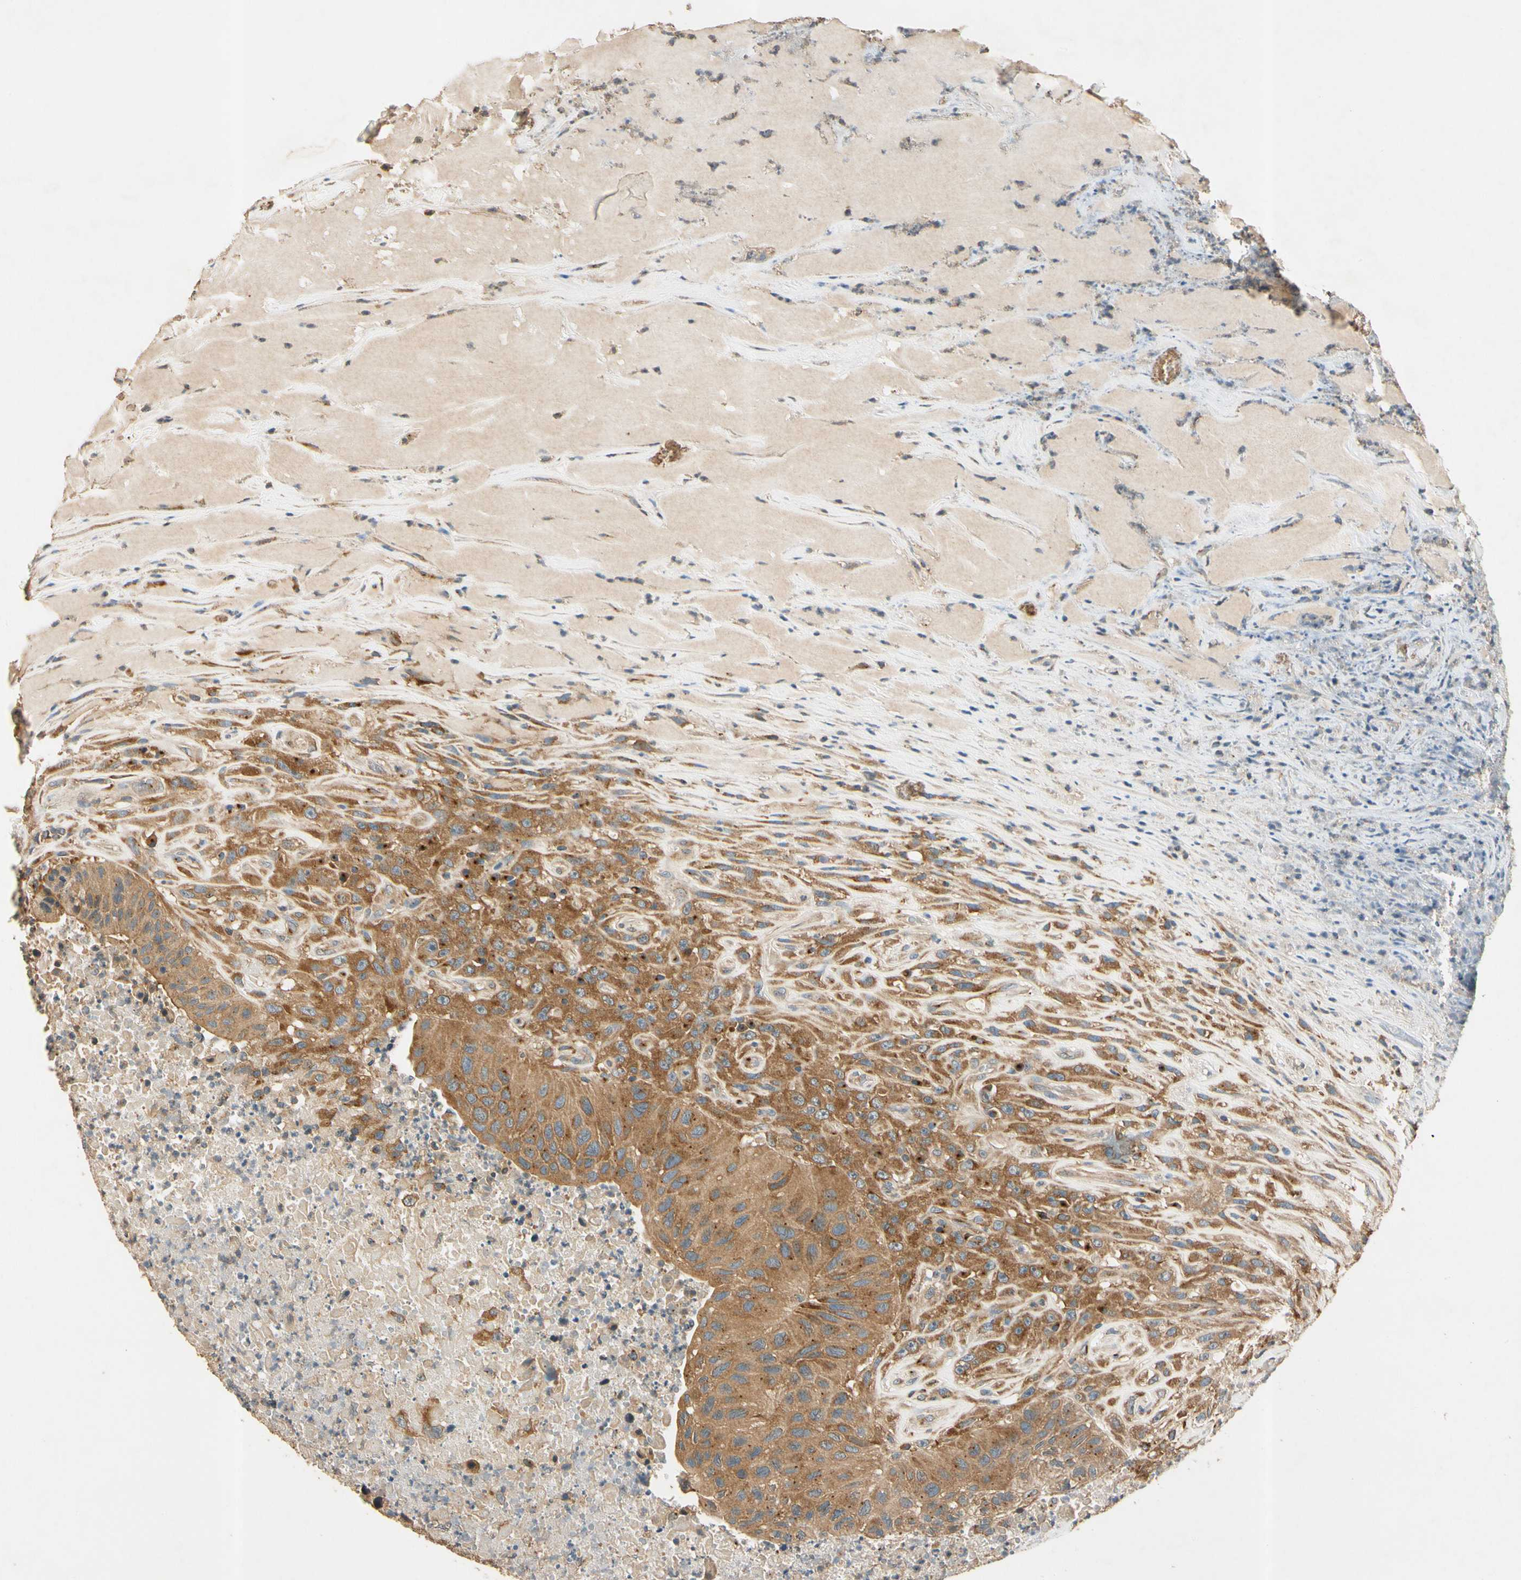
{"staining": {"intensity": "moderate", "quantity": ">75%", "location": "cytoplasmic/membranous"}, "tissue": "urothelial cancer", "cell_type": "Tumor cells", "image_type": "cancer", "snomed": [{"axis": "morphology", "description": "Urothelial carcinoma, High grade"}, {"axis": "topography", "description": "Urinary bladder"}], "caption": "The immunohistochemical stain labels moderate cytoplasmic/membranous expression in tumor cells of urothelial cancer tissue.", "gene": "AKAP9", "patient": {"sex": "male", "age": 66}}